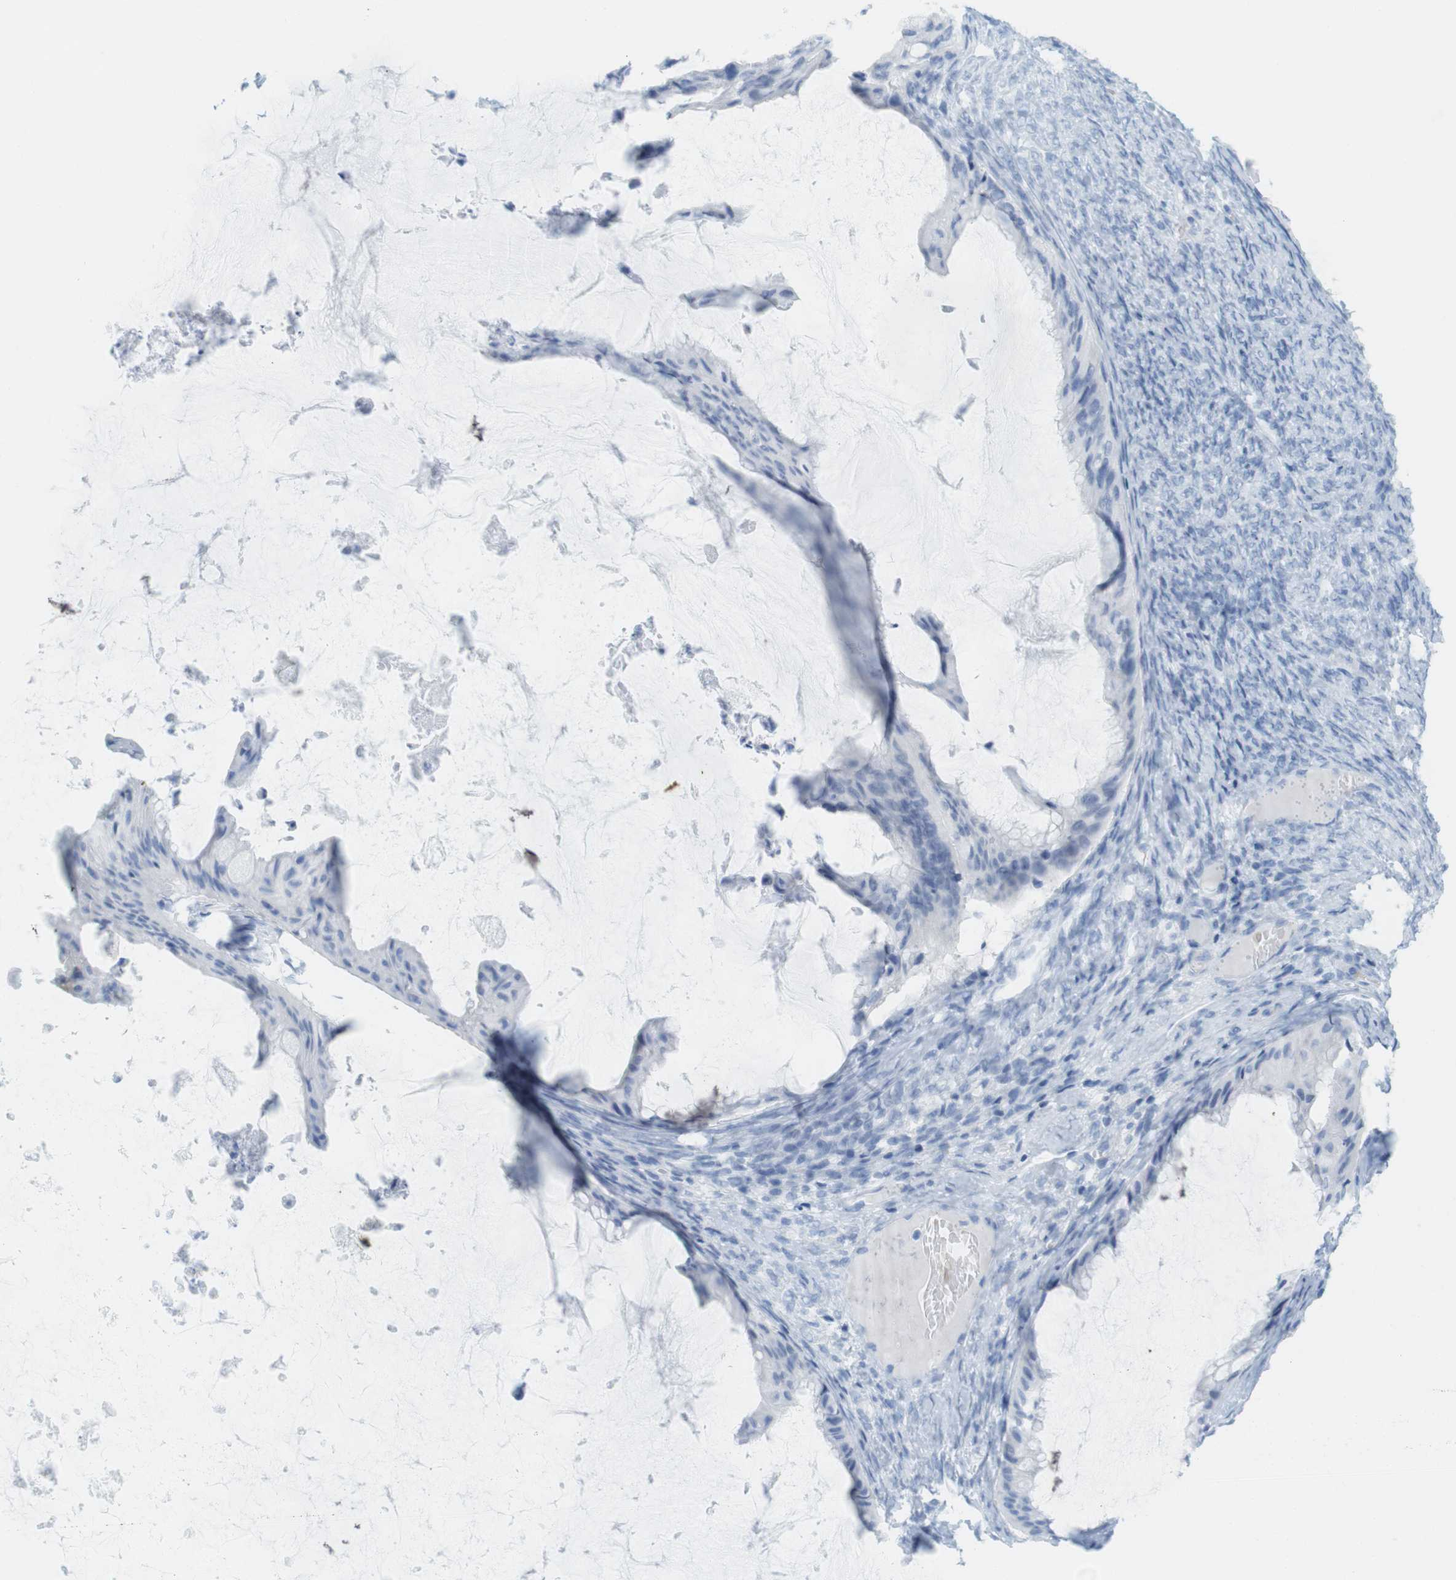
{"staining": {"intensity": "negative", "quantity": "none", "location": "none"}, "tissue": "ovarian cancer", "cell_type": "Tumor cells", "image_type": "cancer", "snomed": [{"axis": "morphology", "description": "Cystadenocarcinoma, mucinous, NOS"}, {"axis": "topography", "description": "Ovary"}], "caption": "Histopathology image shows no protein expression in tumor cells of mucinous cystadenocarcinoma (ovarian) tissue.", "gene": "TNNT2", "patient": {"sex": "female", "age": 61}}